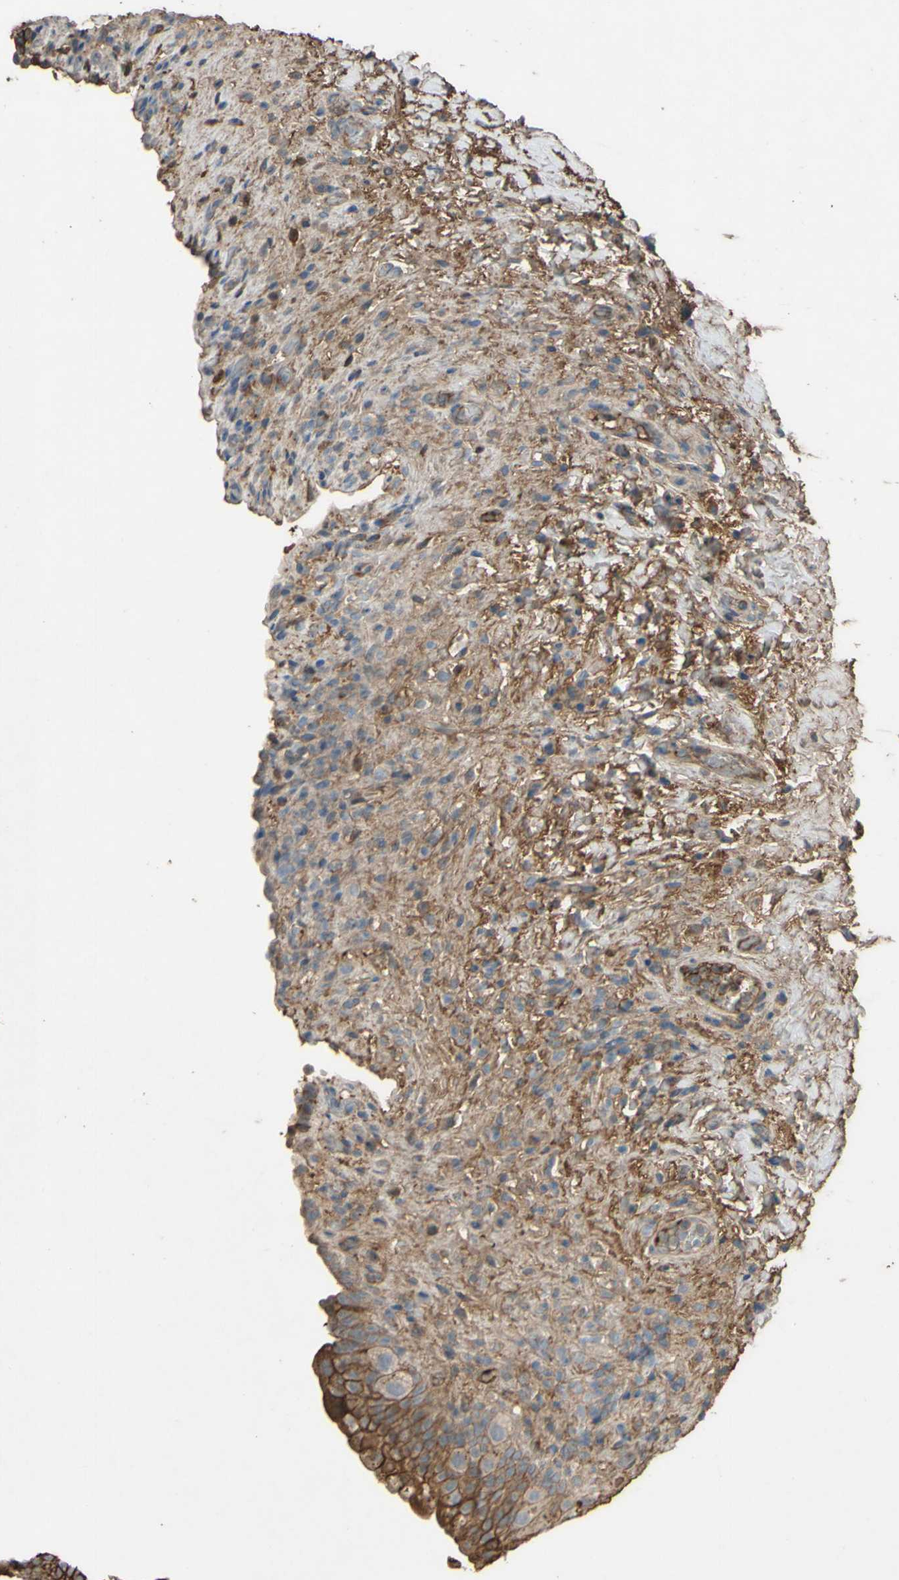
{"staining": {"intensity": "moderate", "quantity": "25%-75%", "location": "cytoplasmic/membranous"}, "tissue": "urinary bladder", "cell_type": "Urothelial cells", "image_type": "normal", "snomed": [{"axis": "morphology", "description": "Normal tissue, NOS"}, {"axis": "topography", "description": "Urinary bladder"}], "caption": "Human urinary bladder stained with a protein marker demonstrates moderate staining in urothelial cells.", "gene": "PTGDS", "patient": {"sex": "female", "age": 64}}